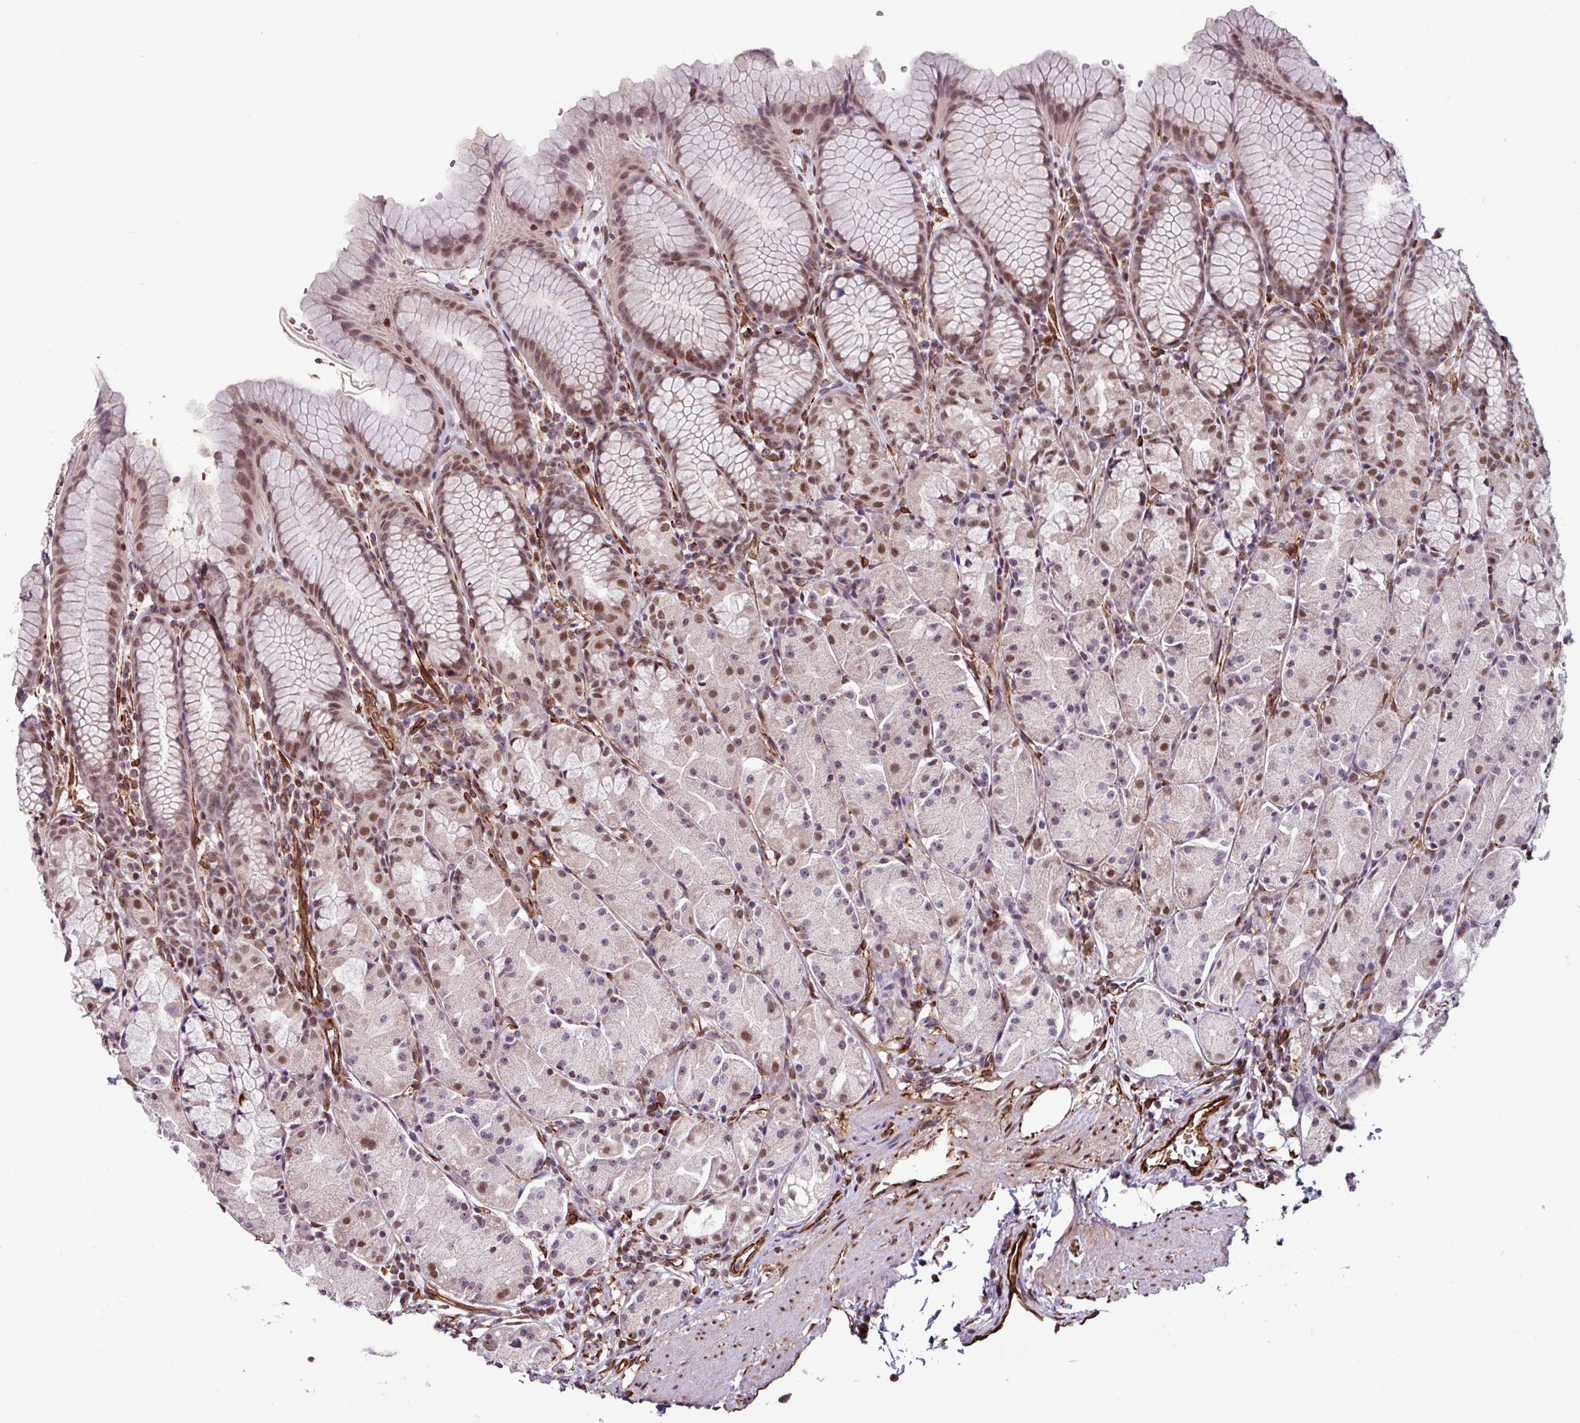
{"staining": {"intensity": "moderate", "quantity": ">75%", "location": "nuclear"}, "tissue": "stomach", "cell_type": "Glandular cells", "image_type": "normal", "snomed": [{"axis": "morphology", "description": "Normal tissue, NOS"}, {"axis": "topography", "description": "Stomach, upper"}], "caption": "Moderate nuclear expression is present in about >75% of glandular cells in normal stomach.", "gene": "CHD3", "patient": {"sex": "male", "age": 47}}